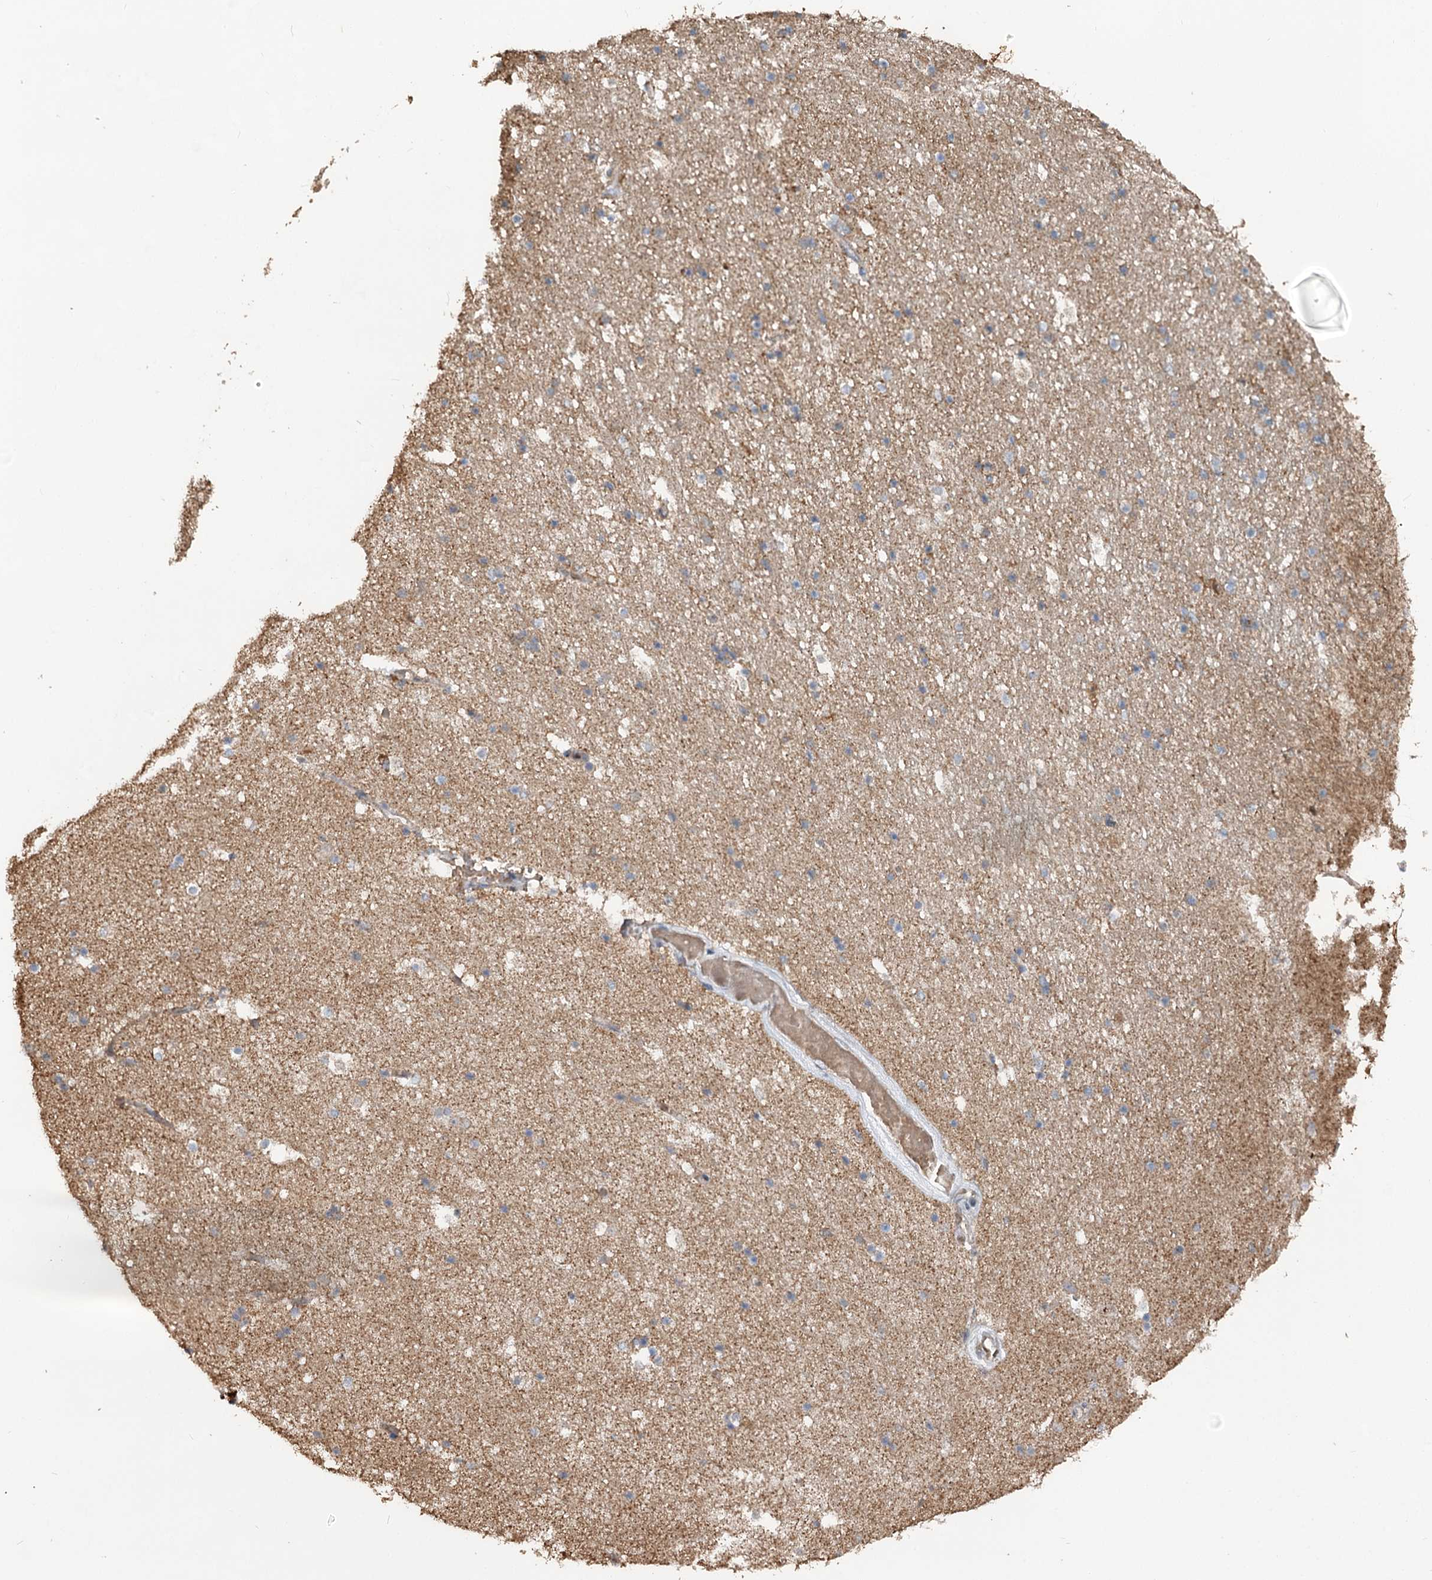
{"staining": {"intensity": "moderate", "quantity": "<25%", "location": "cytoplasmic/membranous"}, "tissue": "hippocampus", "cell_type": "Glial cells", "image_type": "normal", "snomed": [{"axis": "morphology", "description": "Normal tissue, NOS"}, {"axis": "topography", "description": "Hippocampus"}], "caption": "An IHC photomicrograph of benign tissue is shown. Protein staining in brown highlights moderate cytoplasmic/membranous positivity in hippocampus within glial cells. (DAB IHC with brightfield microscopy, high magnification).", "gene": "MINDY3", "patient": {"sex": "female", "age": 52}}